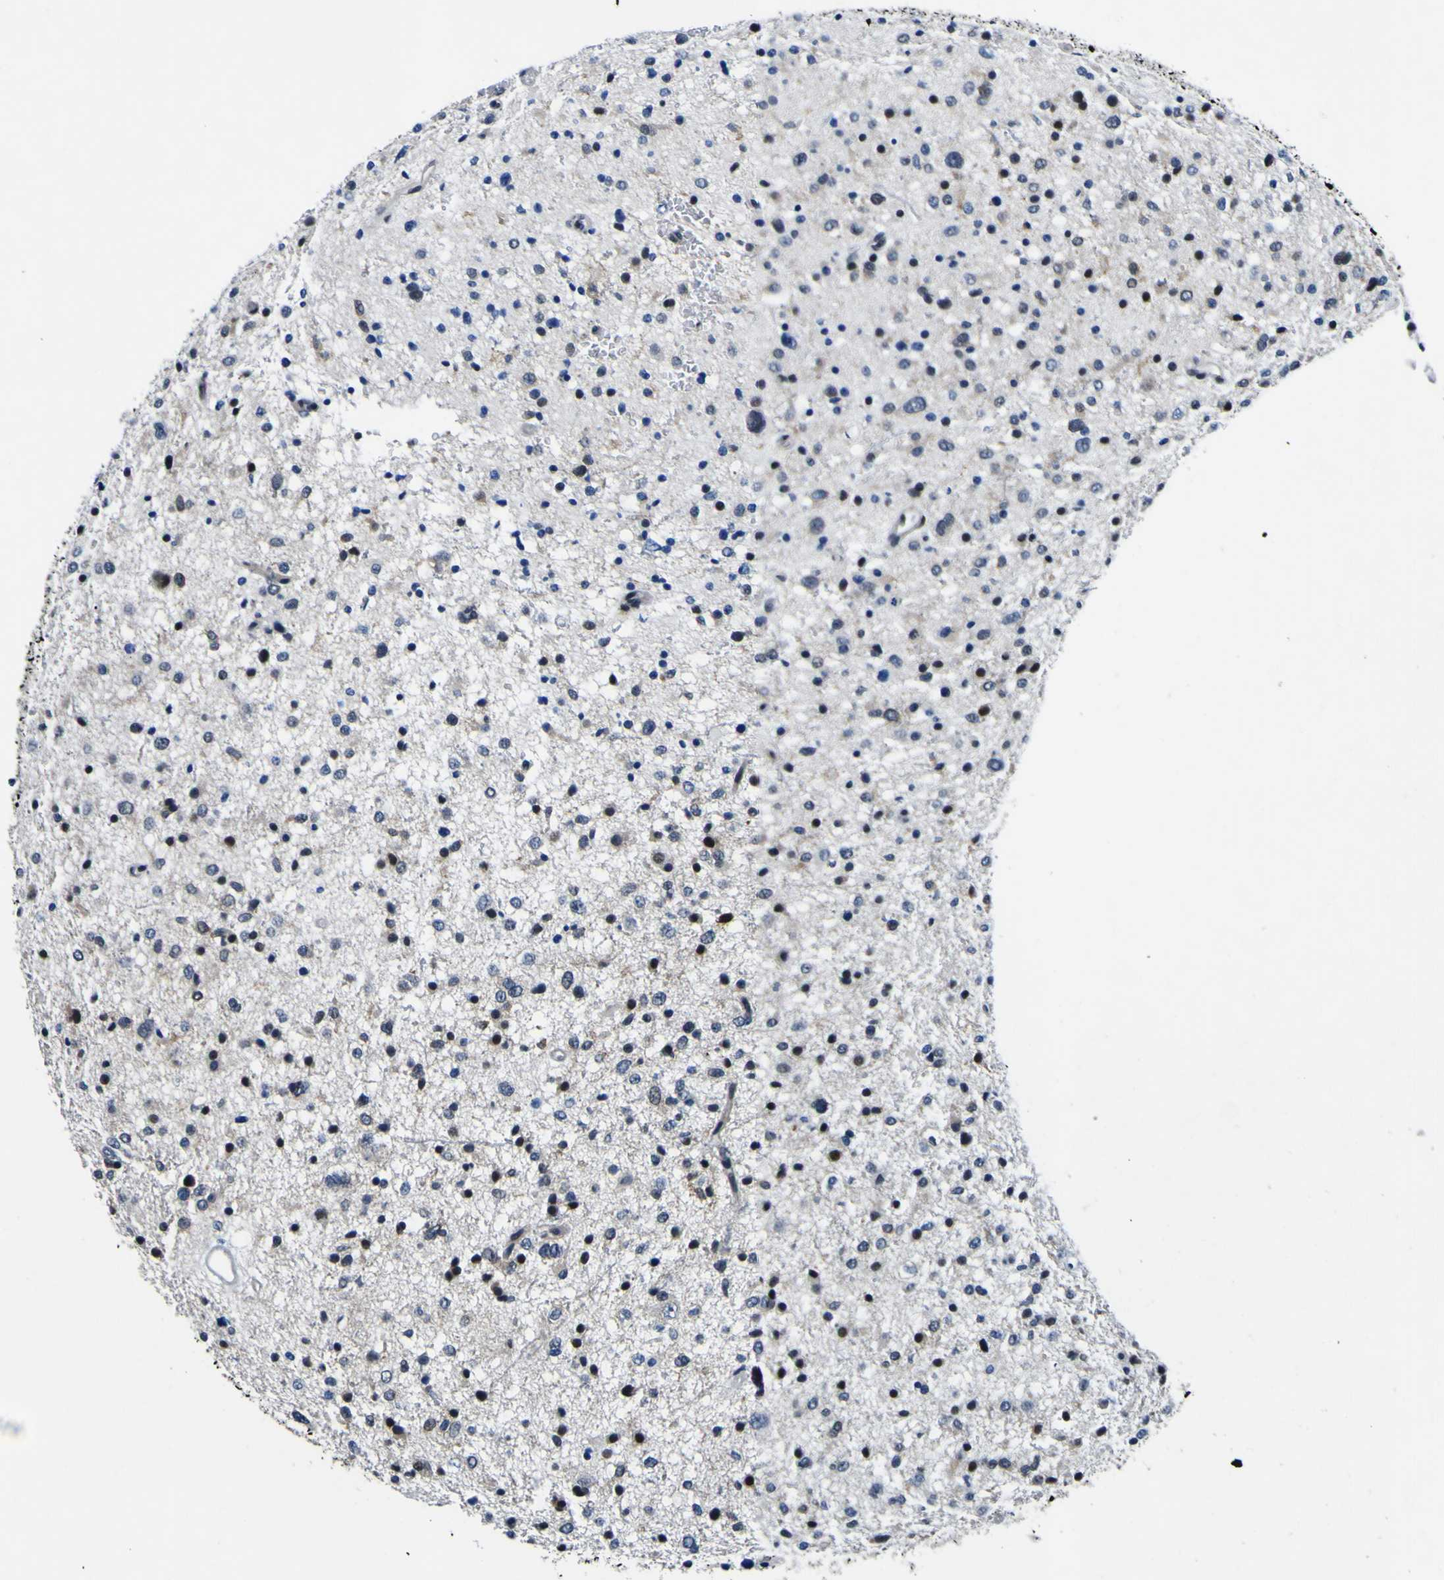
{"staining": {"intensity": "strong", "quantity": "25%-75%", "location": "nuclear"}, "tissue": "glioma", "cell_type": "Tumor cells", "image_type": "cancer", "snomed": [{"axis": "morphology", "description": "Glioma, malignant, Low grade"}, {"axis": "topography", "description": "Brain"}], "caption": "Brown immunohistochemical staining in human glioma displays strong nuclear expression in about 25%-75% of tumor cells.", "gene": "CUL4B", "patient": {"sex": "female", "age": 37}}